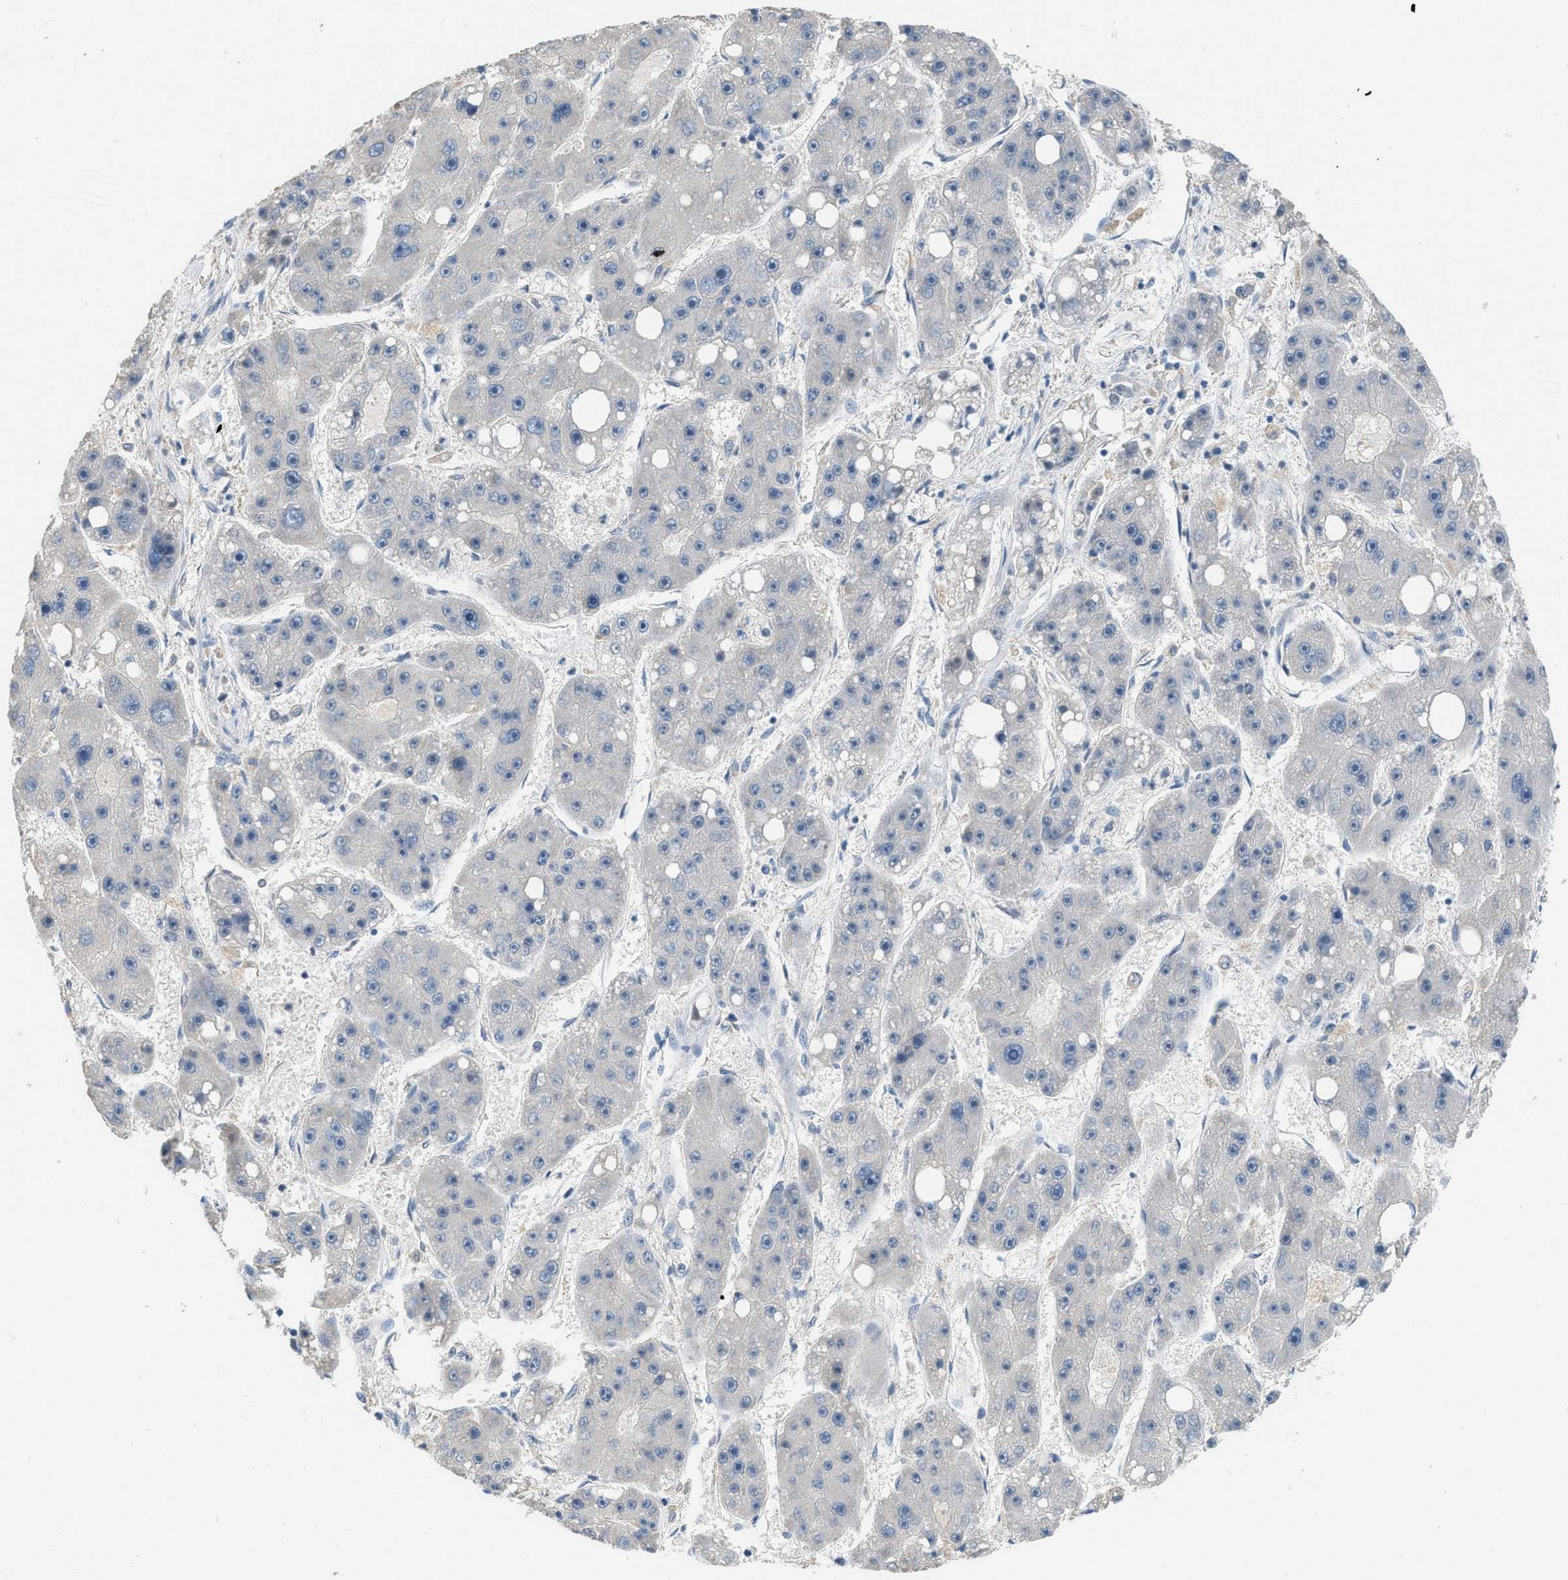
{"staining": {"intensity": "negative", "quantity": "none", "location": "none"}, "tissue": "liver cancer", "cell_type": "Tumor cells", "image_type": "cancer", "snomed": [{"axis": "morphology", "description": "Carcinoma, Hepatocellular, NOS"}, {"axis": "topography", "description": "Liver"}], "caption": "This is an IHC photomicrograph of human liver cancer. There is no expression in tumor cells.", "gene": "MIS18A", "patient": {"sex": "female", "age": 61}}